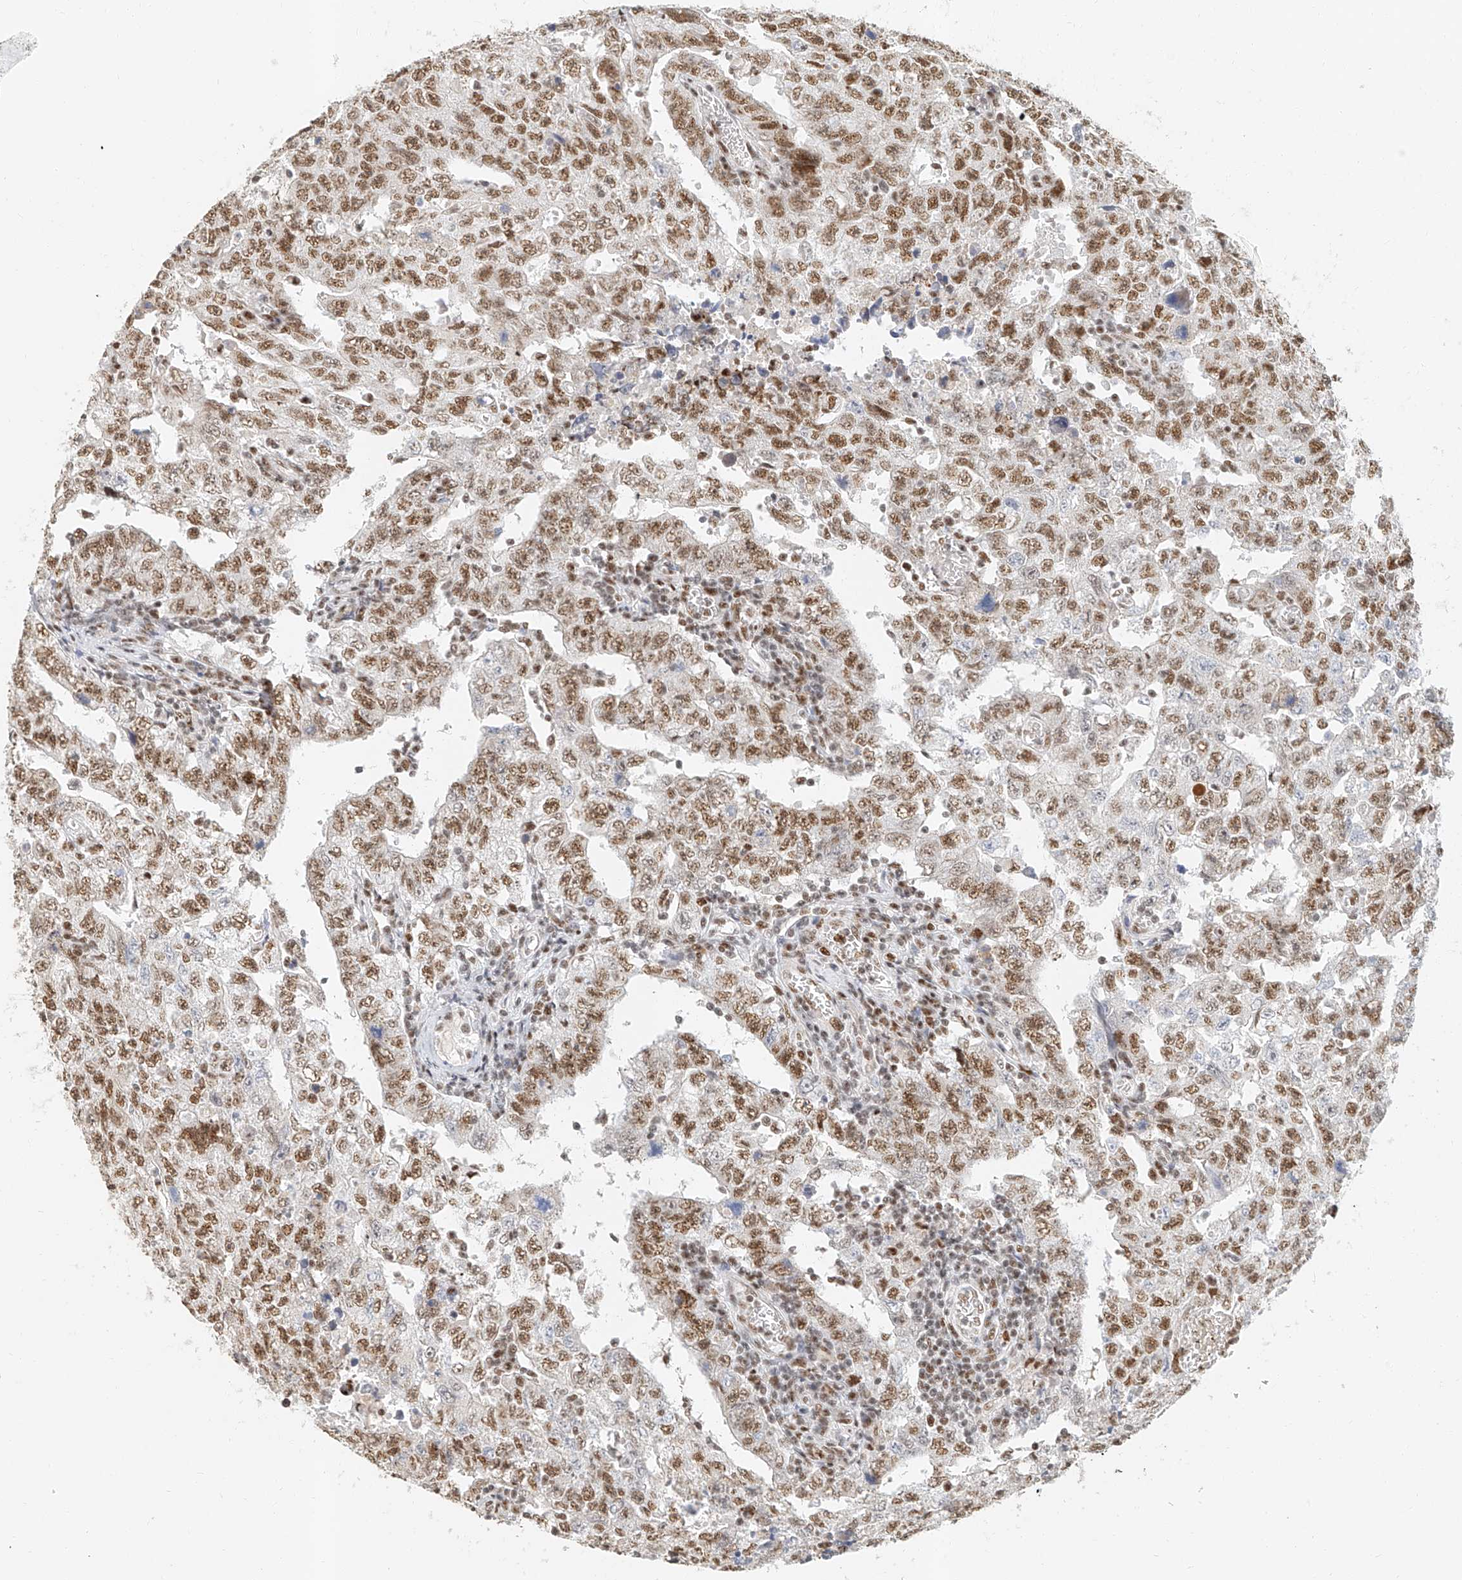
{"staining": {"intensity": "moderate", "quantity": ">75%", "location": "nuclear"}, "tissue": "testis cancer", "cell_type": "Tumor cells", "image_type": "cancer", "snomed": [{"axis": "morphology", "description": "Carcinoma, Embryonal, NOS"}, {"axis": "topography", "description": "Testis"}], "caption": "Protein staining of testis cancer tissue displays moderate nuclear staining in about >75% of tumor cells.", "gene": "CXorf58", "patient": {"sex": "male", "age": 26}}